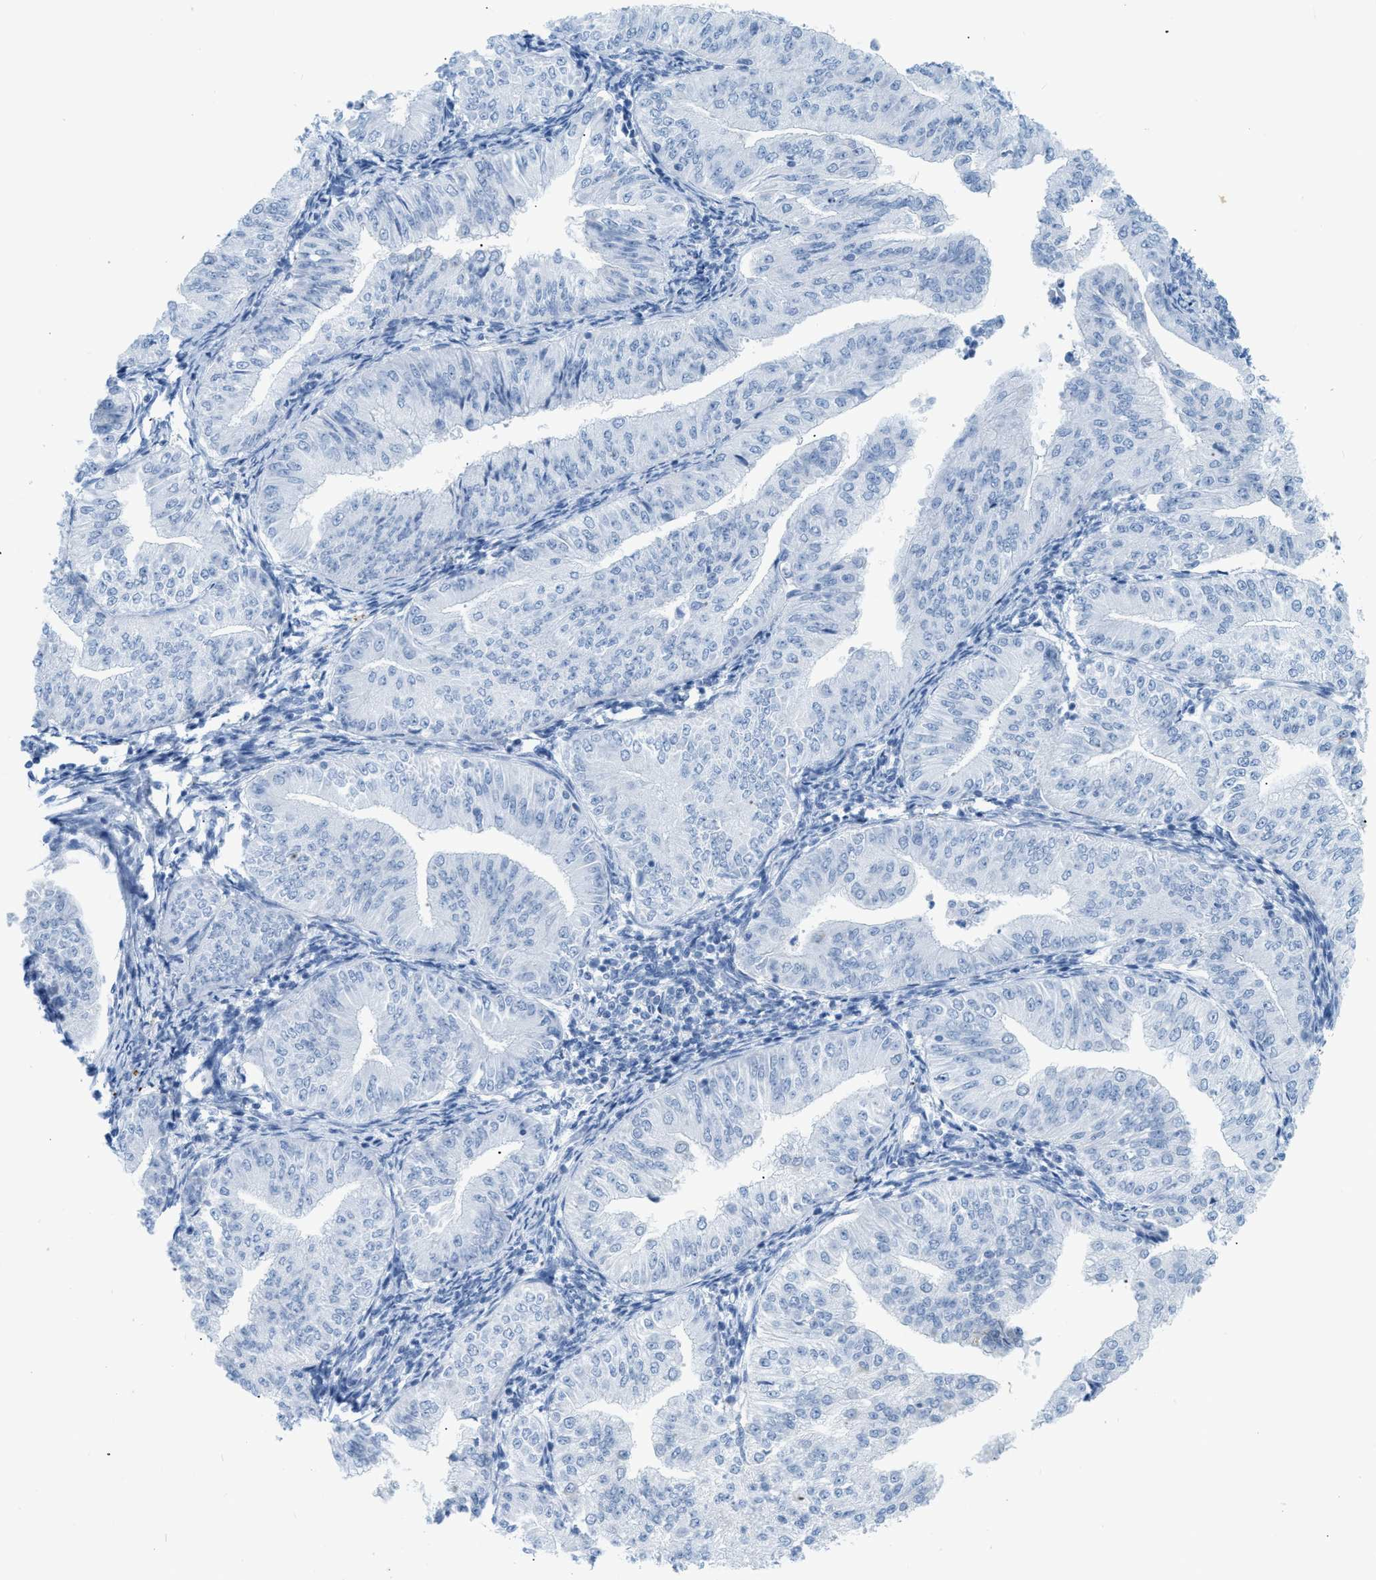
{"staining": {"intensity": "negative", "quantity": "none", "location": "none"}, "tissue": "endometrial cancer", "cell_type": "Tumor cells", "image_type": "cancer", "snomed": [{"axis": "morphology", "description": "Normal tissue, NOS"}, {"axis": "morphology", "description": "Adenocarcinoma, NOS"}, {"axis": "topography", "description": "Endometrium"}], "caption": "Protein analysis of endometrial adenocarcinoma exhibits no significant staining in tumor cells. (Stains: DAB IHC with hematoxylin counter stain, Microscopy: brightfield microscopy at high magnification).", "gene": "DES", "patient": {"sex": "female", "age": 53}}